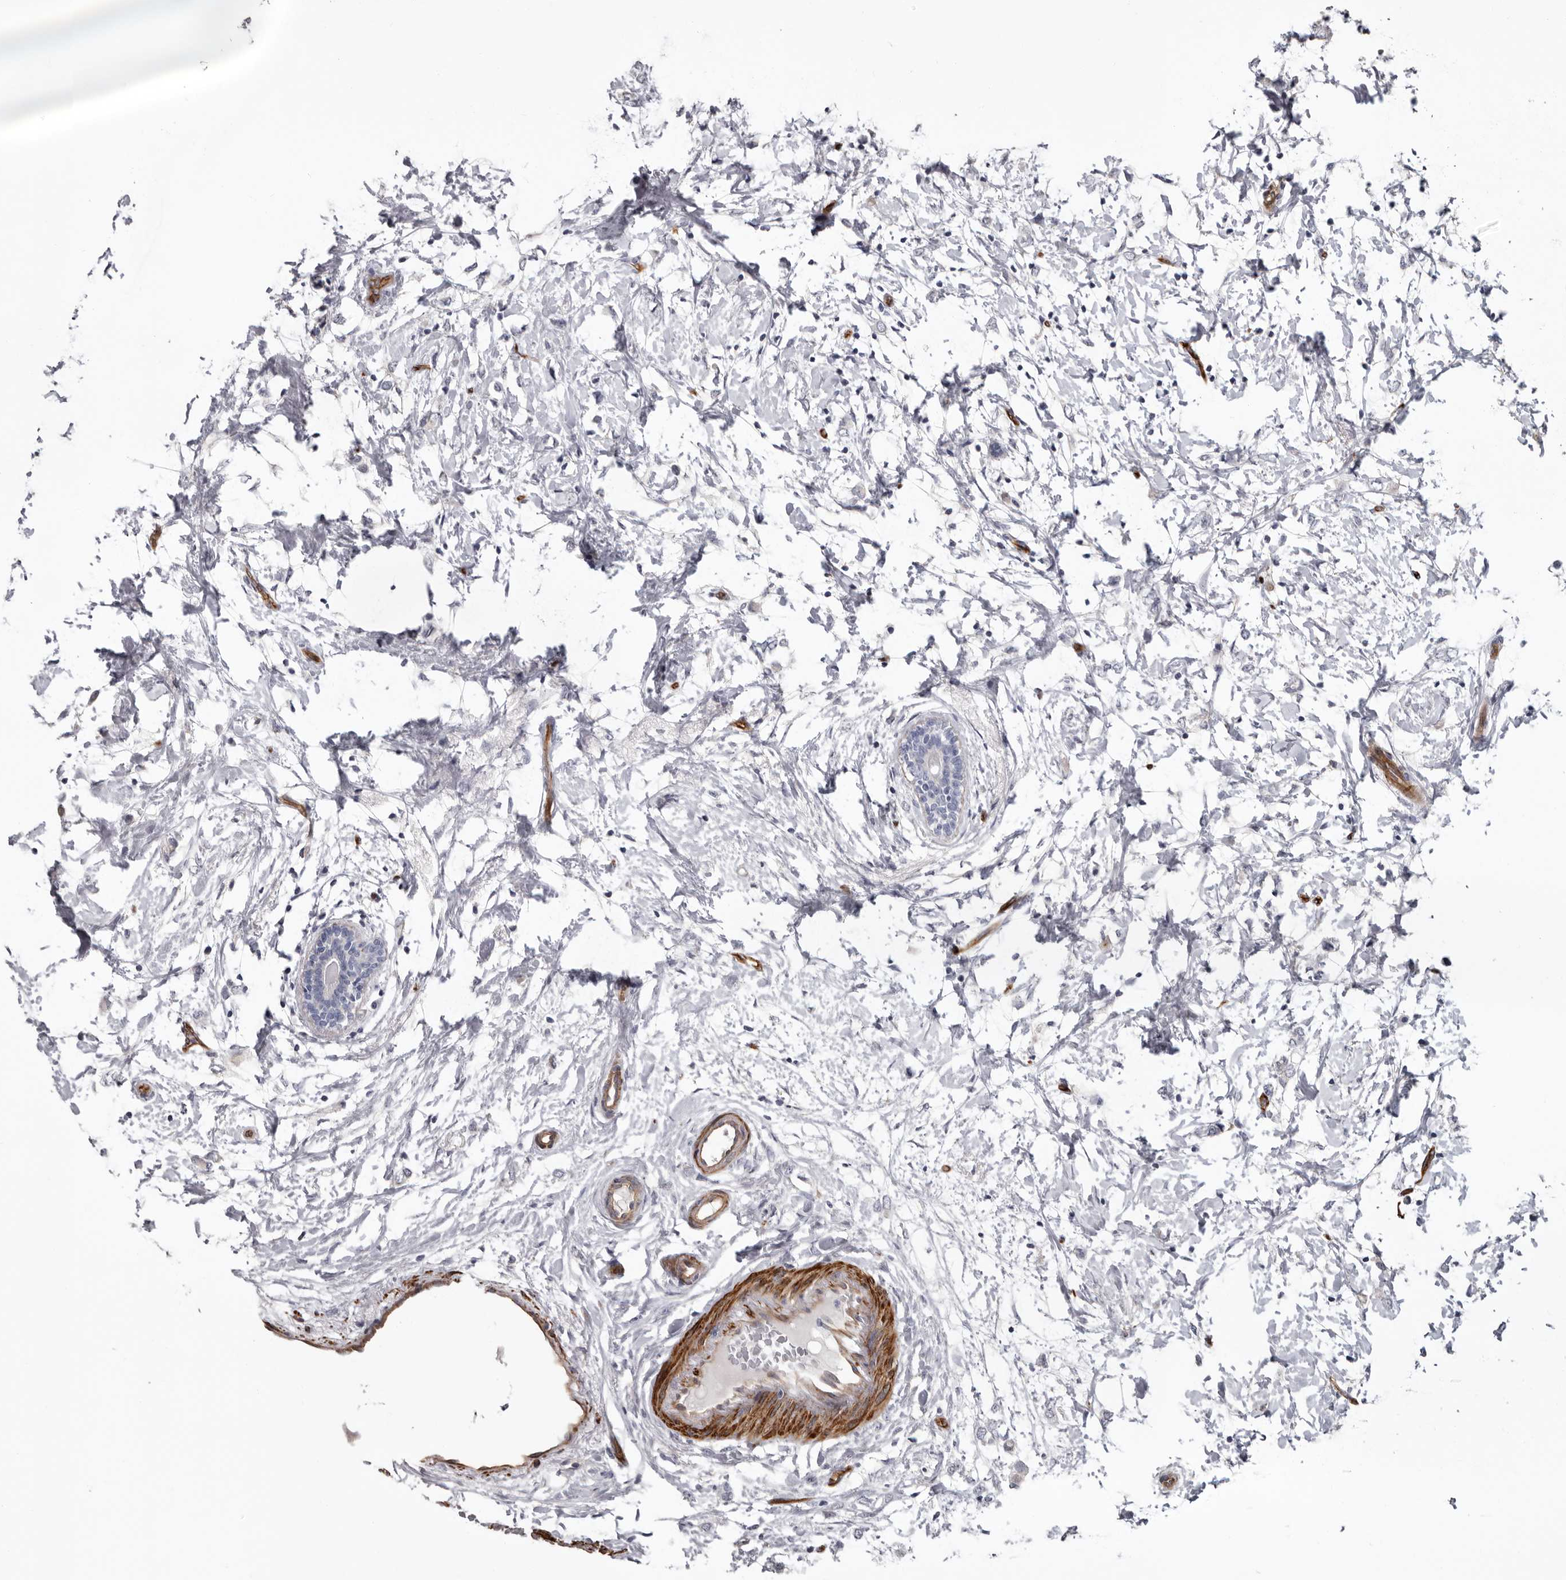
{"staining": {"intensity": "negative", "quantity": "none", "location": "none"}, "tissue": "breast cancer", "cell_type": "Tumor cells", "image_type": "cancer", "snomed": [{"axis": "morphology", "description": "Normal tissue, NOS"}, {"axis": "morphology", "description": "Lobular carcinoma"}, {"axis": "topography", "description": "Breast"}], "caption": "IHC of breast cancer (lobular carcinoma) demonstrates no positivity in tumor cells.", "gene": "ADGRL4", "patient": {"sex": "female", "age": 47}}